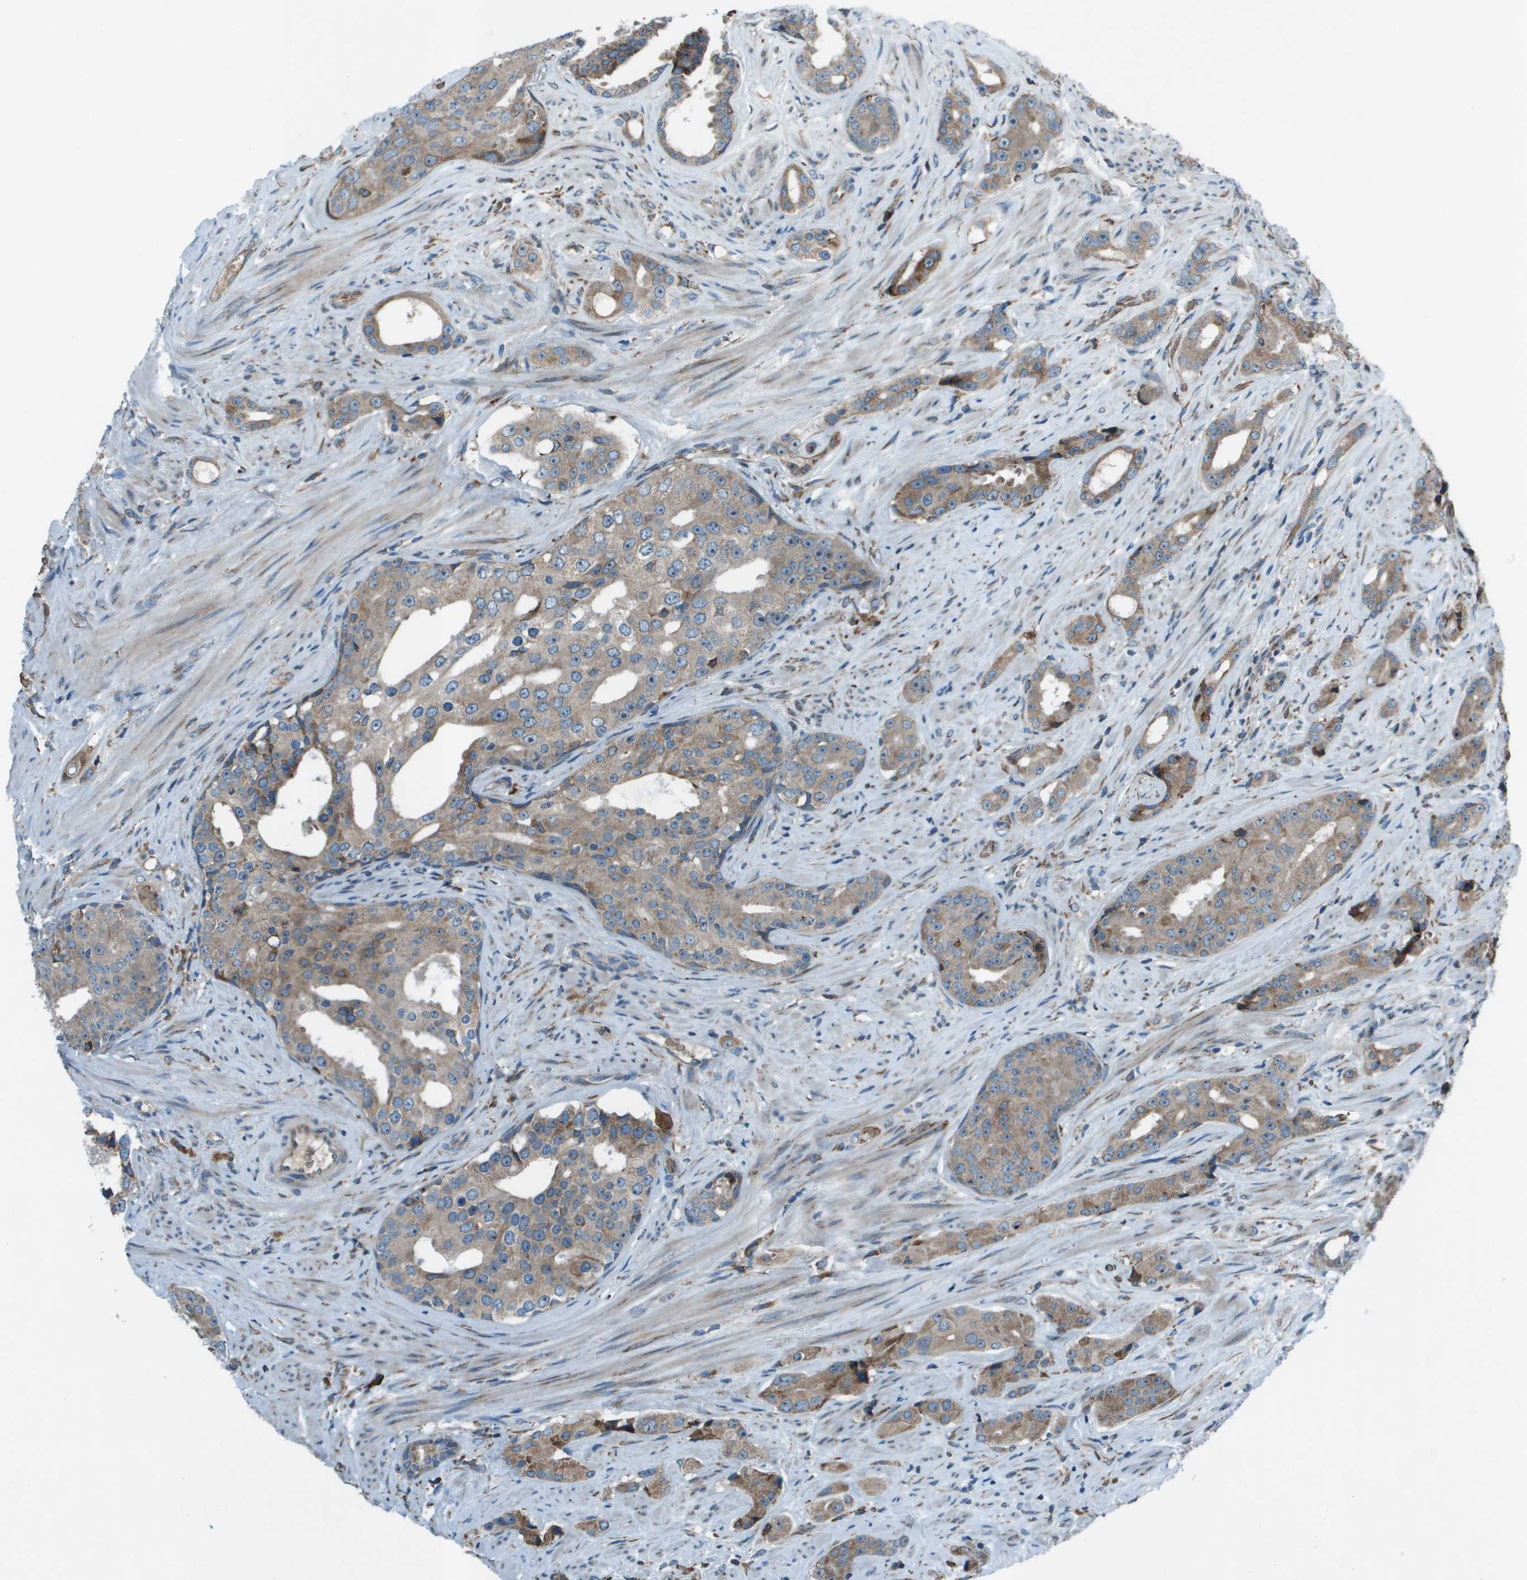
{"staining": {"intensity": "weak", "quantity": ">75%", "location": "cytoplasmic/membranous"}, "tissue": "prostate cancer", "cell_type": "Tumor cells", "image_type": "cancer", "snomed": [{"axis": "morphology", "description": "Adenocarcinoma, High grade"}, {"axis": "topography", "description": "Prostate"}], "caption": "A brown stain shows weak cytoplasmic/membranous positivity of a protein in human high-grade adenocarcinoma (prostate) tumor cells.", "gene": "UTS2", "patient": {"sex": "male", "age": 71}}